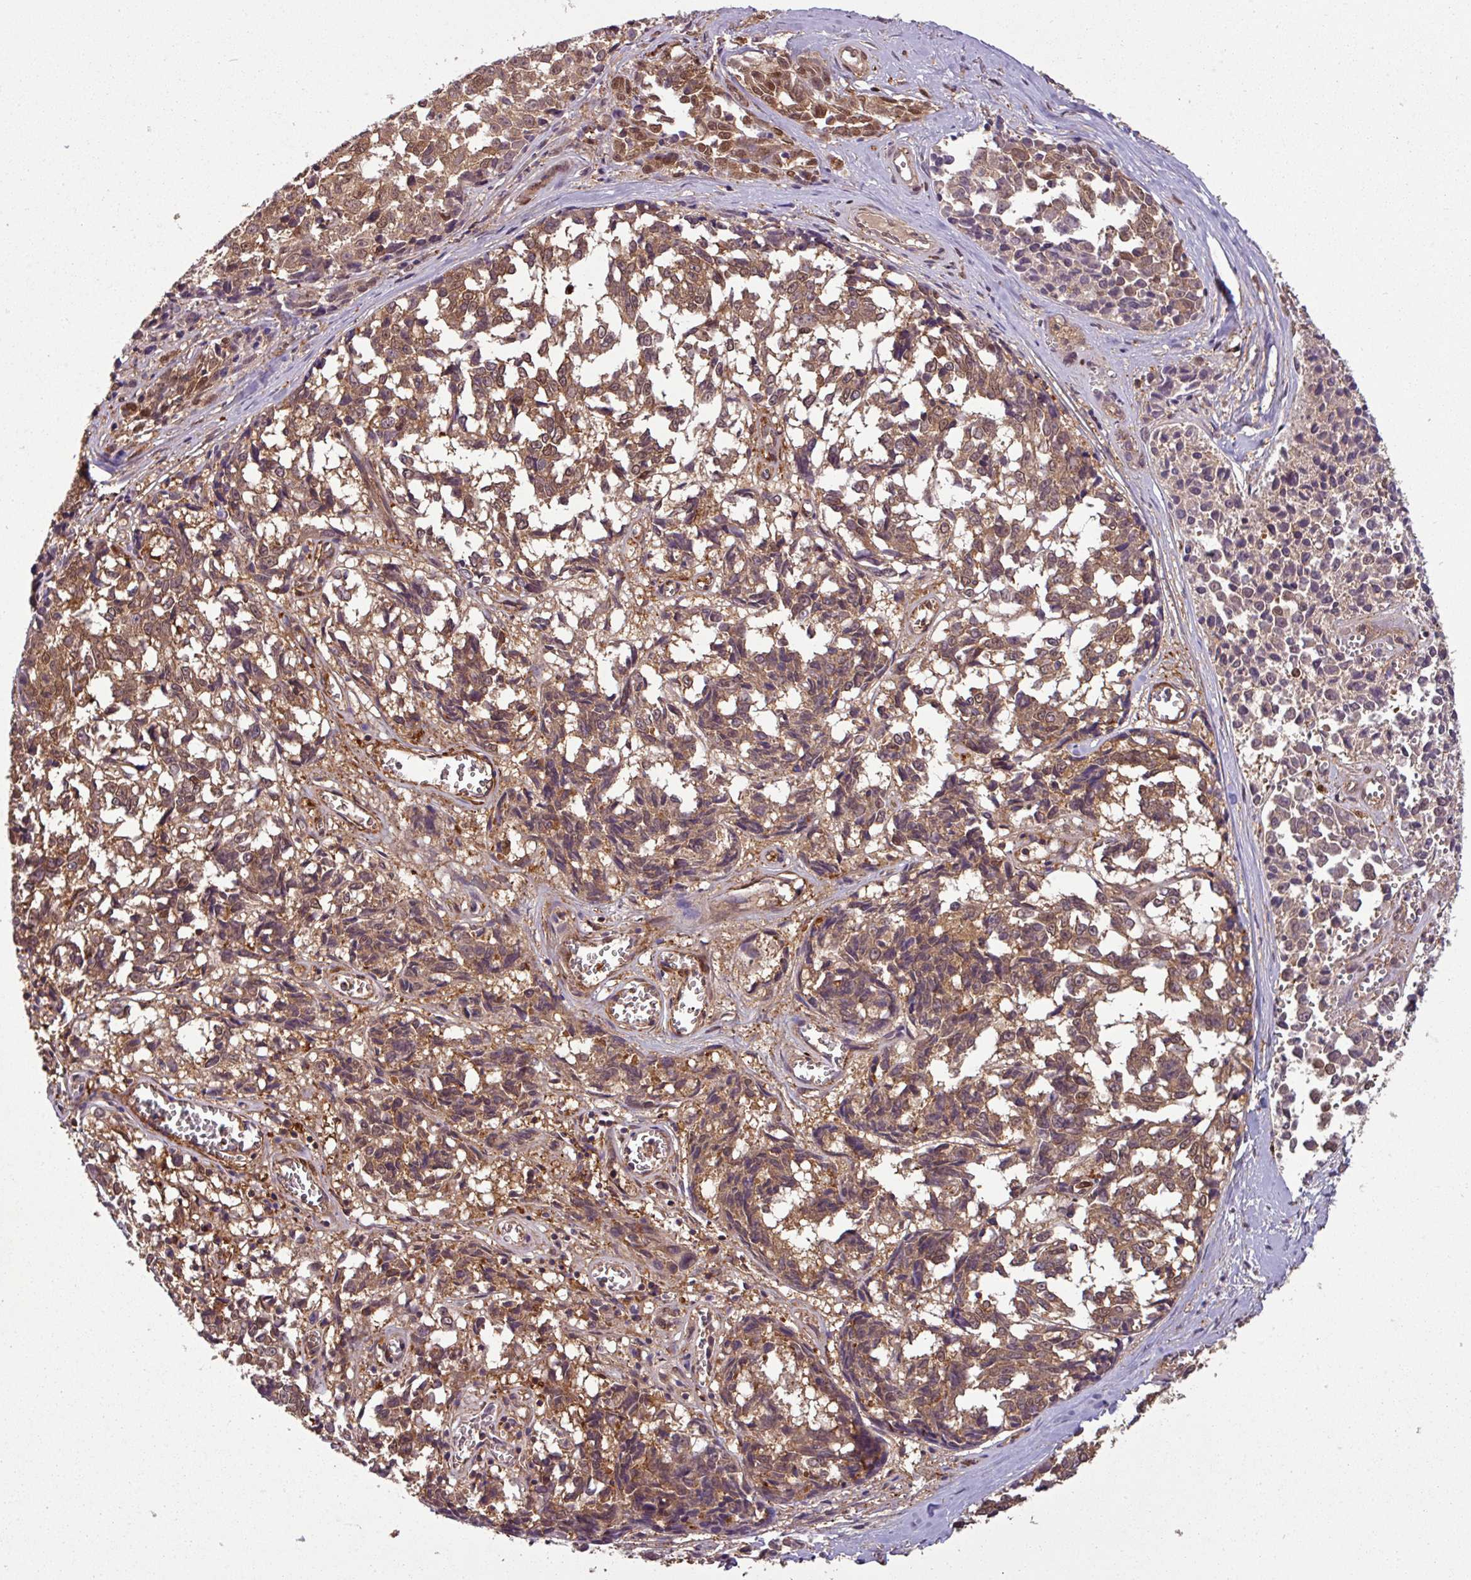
{"staining": {"intensity": "moderate", "quantity": ">75%", "location": "cytoplasmic/membranous"}, "tissue": "melanoma", "cell_type": "Tumor cells", "image_type": "cancer", "snomed": [{"axis": "morphology", "description": "Malignant melanoma, NOS"}, {"axis": "topography", "description": "Skin"}], "caption": "Melanoma stained with DAB immunohistochemistry (IHC) demonstrates medium levels of moderate cytoplasmic/membranous expression in about >75% of tumor cells.", "gene": "SH3BGRL", "patient": {"sex": "female", "age": 64}}